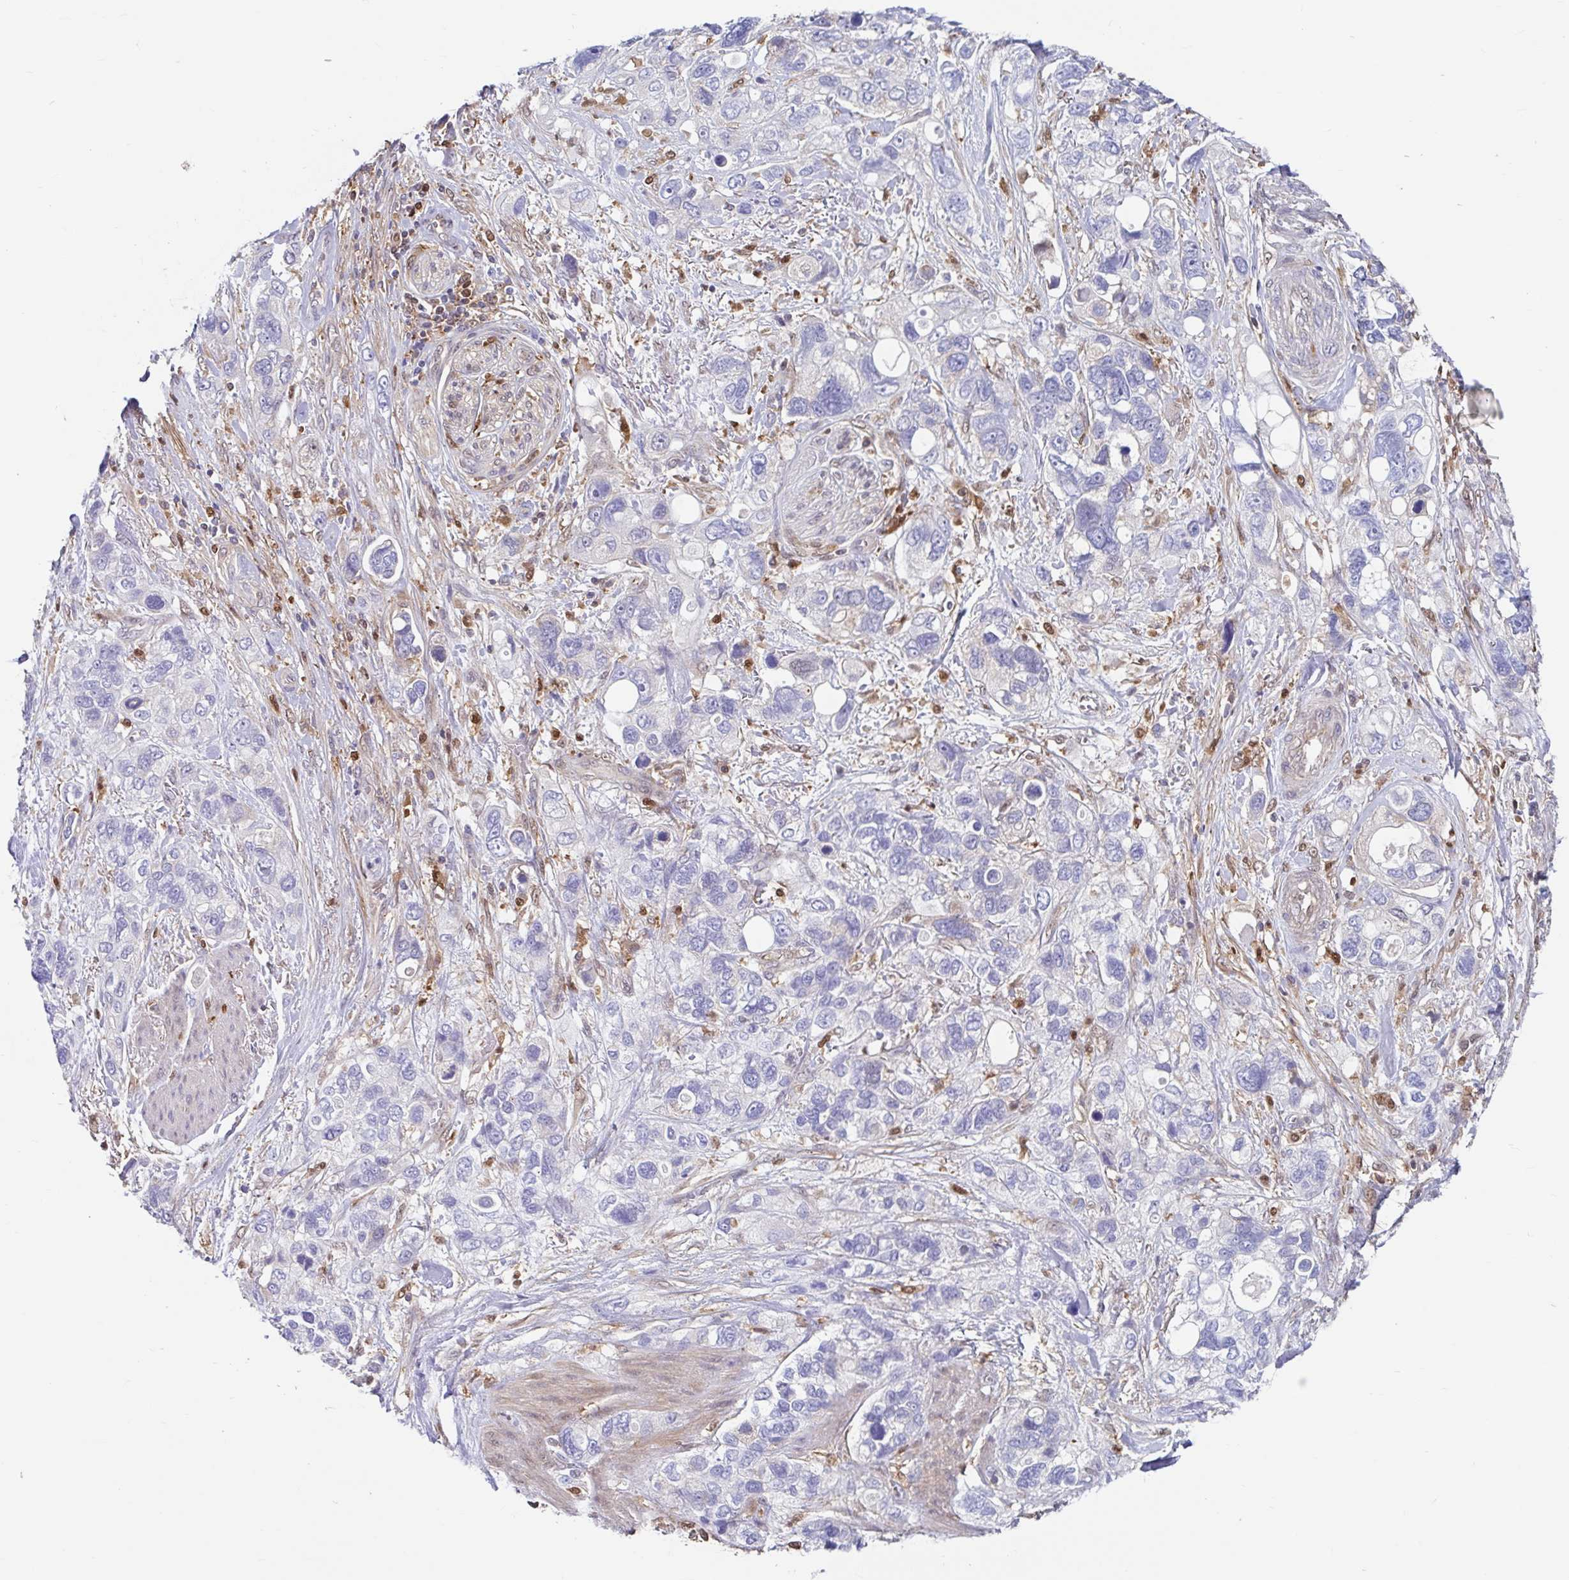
{"staining": {"intensity": "negative", "quantity": "none", "location": "none"}, "tissue": "stomach cancer", "cell_type": "Tumor cells", "image_type": "cancer", "snomed": [{"axis": "morphology", "description": "Adenocarcinoma, NOS"}, {"axis": "topography", "description": "Stomach, upper"}], "caption": "Tumor cells are negative for protein expression in human stomach adenocarcinoma. (Immunohistochemistry (ihc), brightfield microscopy, high magnification).", "gene": "BLVRA", "patient": {"sex": "female", "age": 81}}